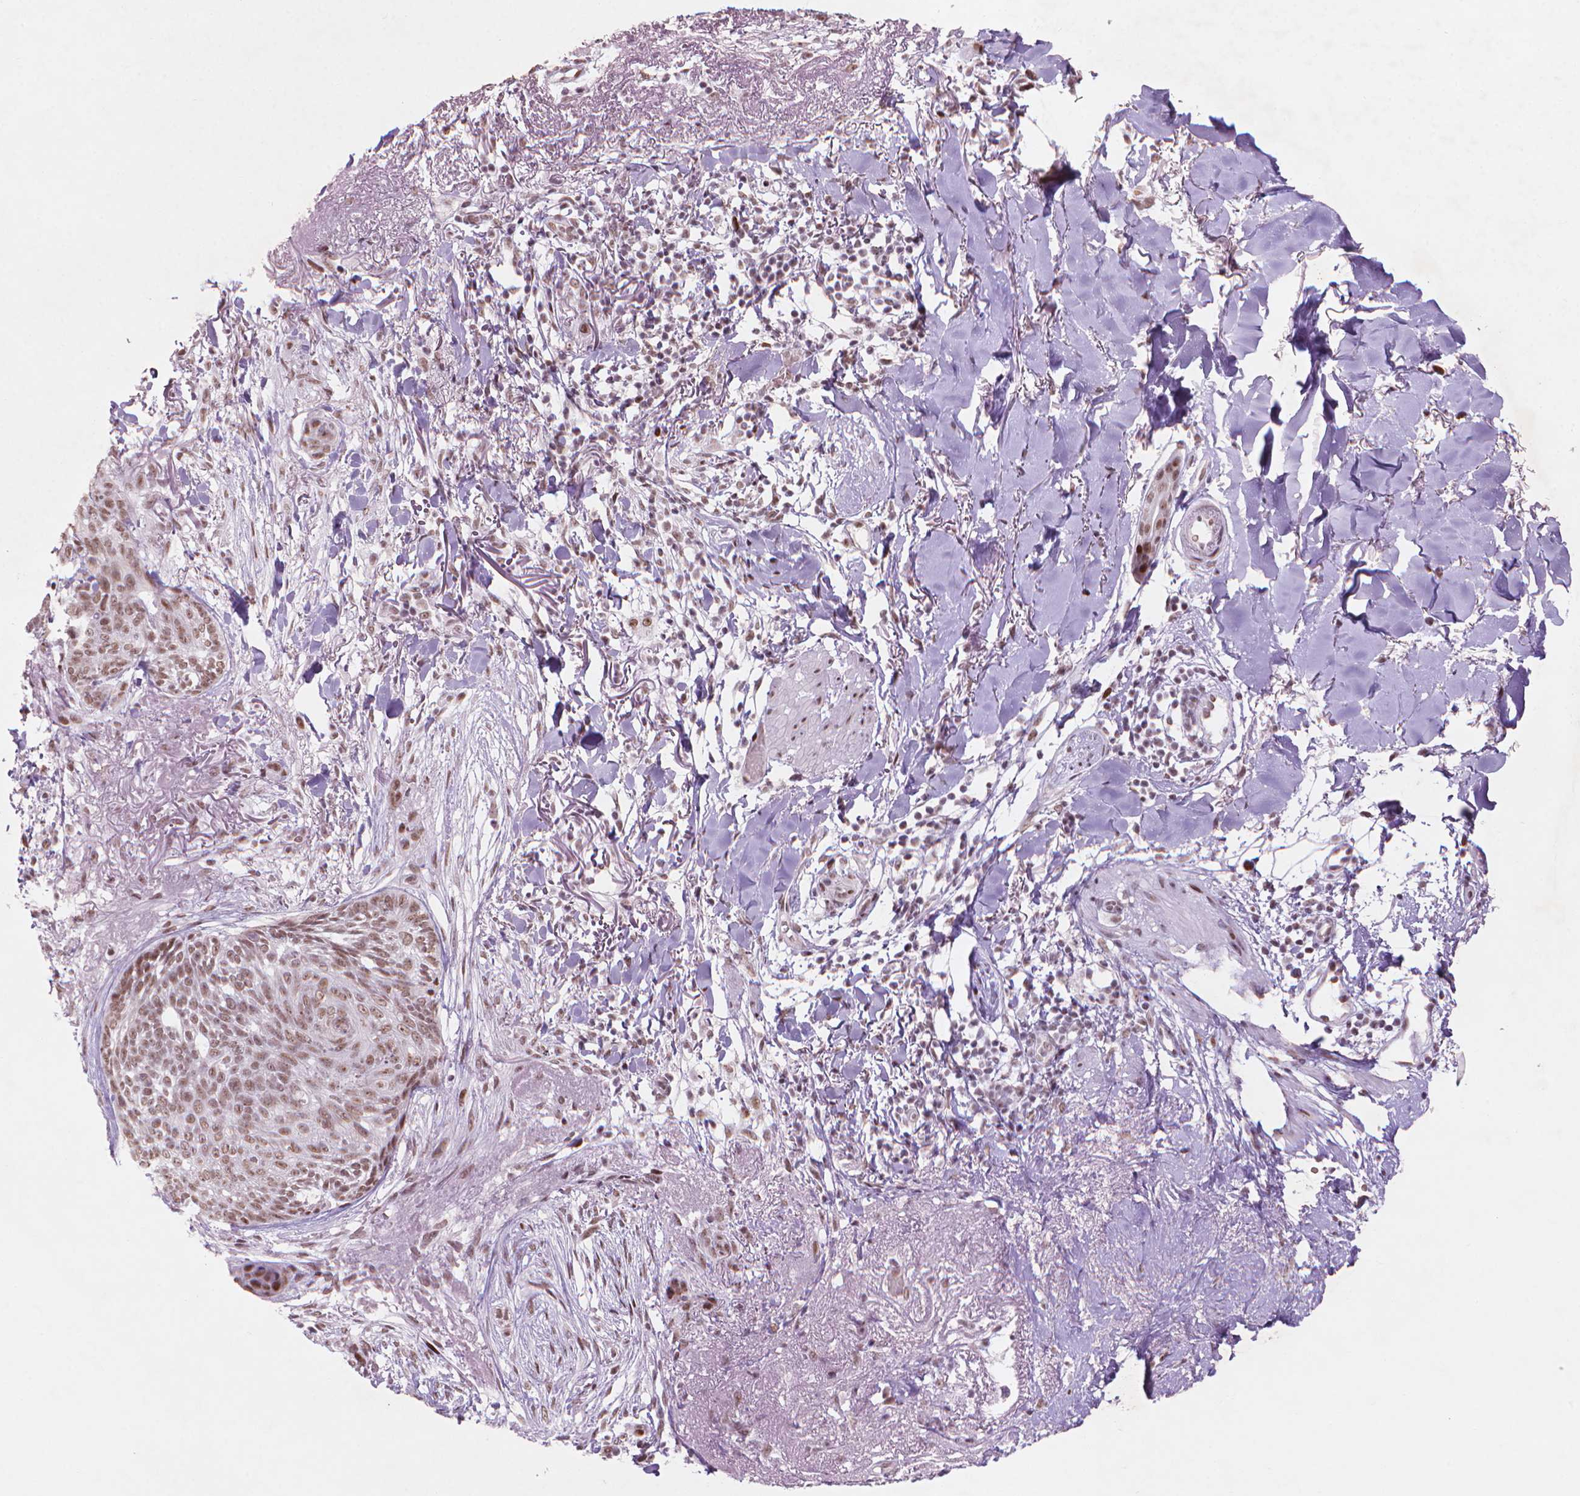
{"staining": {"intensity": "moderate", "quantity": ">75%", "location": "nuclear"}, "tissue": "skin cancer", "cell_type": "Tumor cells", "image_type": "cancer", "snomed": [{"axis": "morphology", "description": "Normal tissue, NOS"}, {"axis": "morphology", "description": "Basal cell carcinoma"}, {"axis": "topography", "description": "Skin"}], "caption": "Protein expression analysis of human skin cancer reveals moderate nuclear positivity in about >75% of tumor cells. The protein is stained brown, and the nuclei are stained in blue (DAB (3,3'-diaminobenzidine) IHC with brightfield microscopy, high magnification).", "gene": "HES7", "patient": {"sex": "male", "age": 84}}